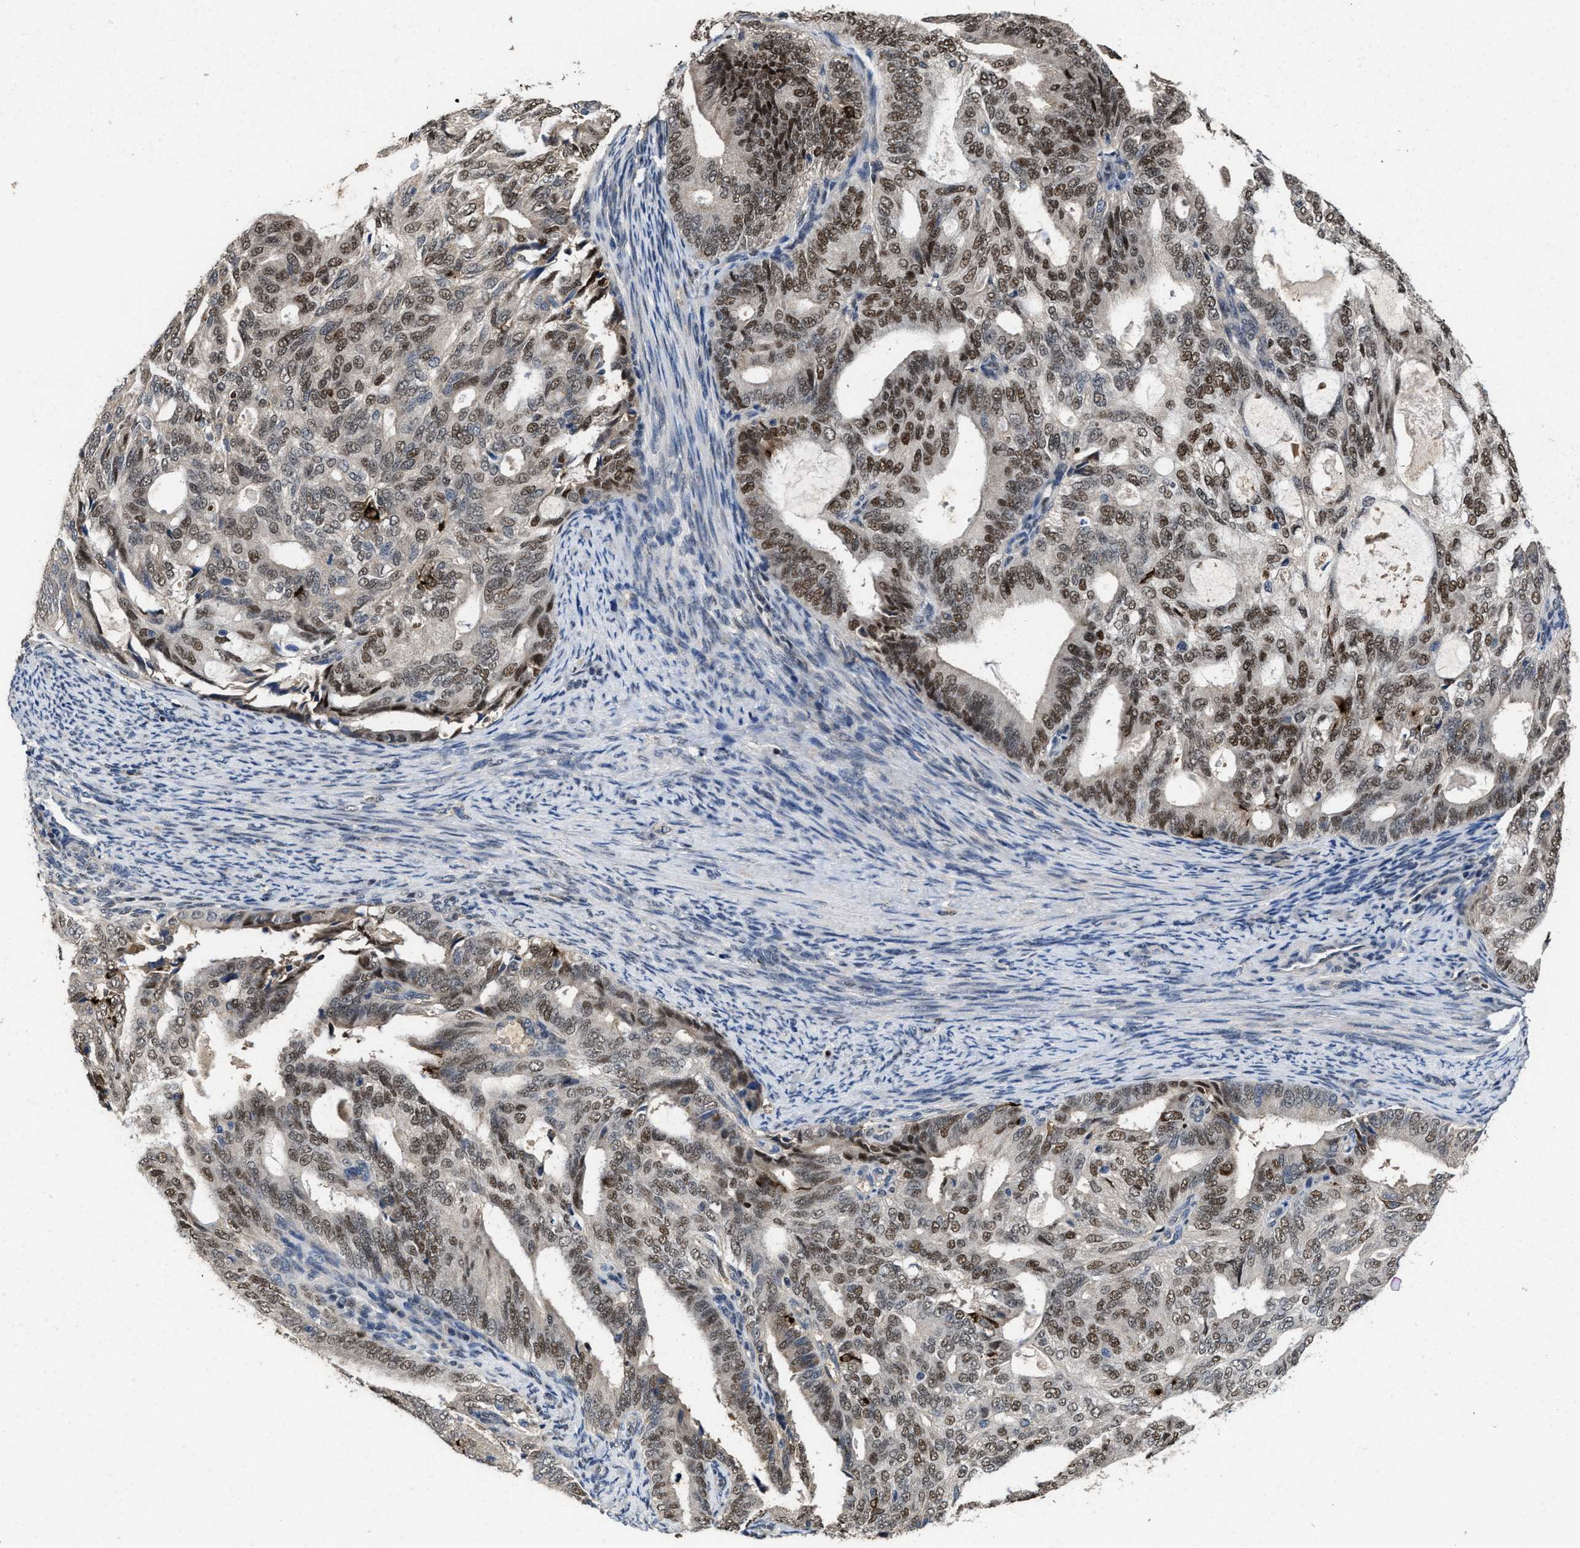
{"staining": {"intensity": "moderate", "quantity": ">75%", "location": "nuclear"}, "tissue": "endometrial cancer", "cell_type": "Tumor cells", "image_type": "cancer", "snomed": [{"axis": "morphology", "description": "Adenocarcinoma, NOS"}, {"axis": "topography", "description": "Endometrium"}], "caption": "A medium amount of moderate nuclear expression is seen in approximately >75% of tumor cells in endometrial cancer tissue.", "gene": "ZNF20", "patient": {"sex": "female", "age": 58}}